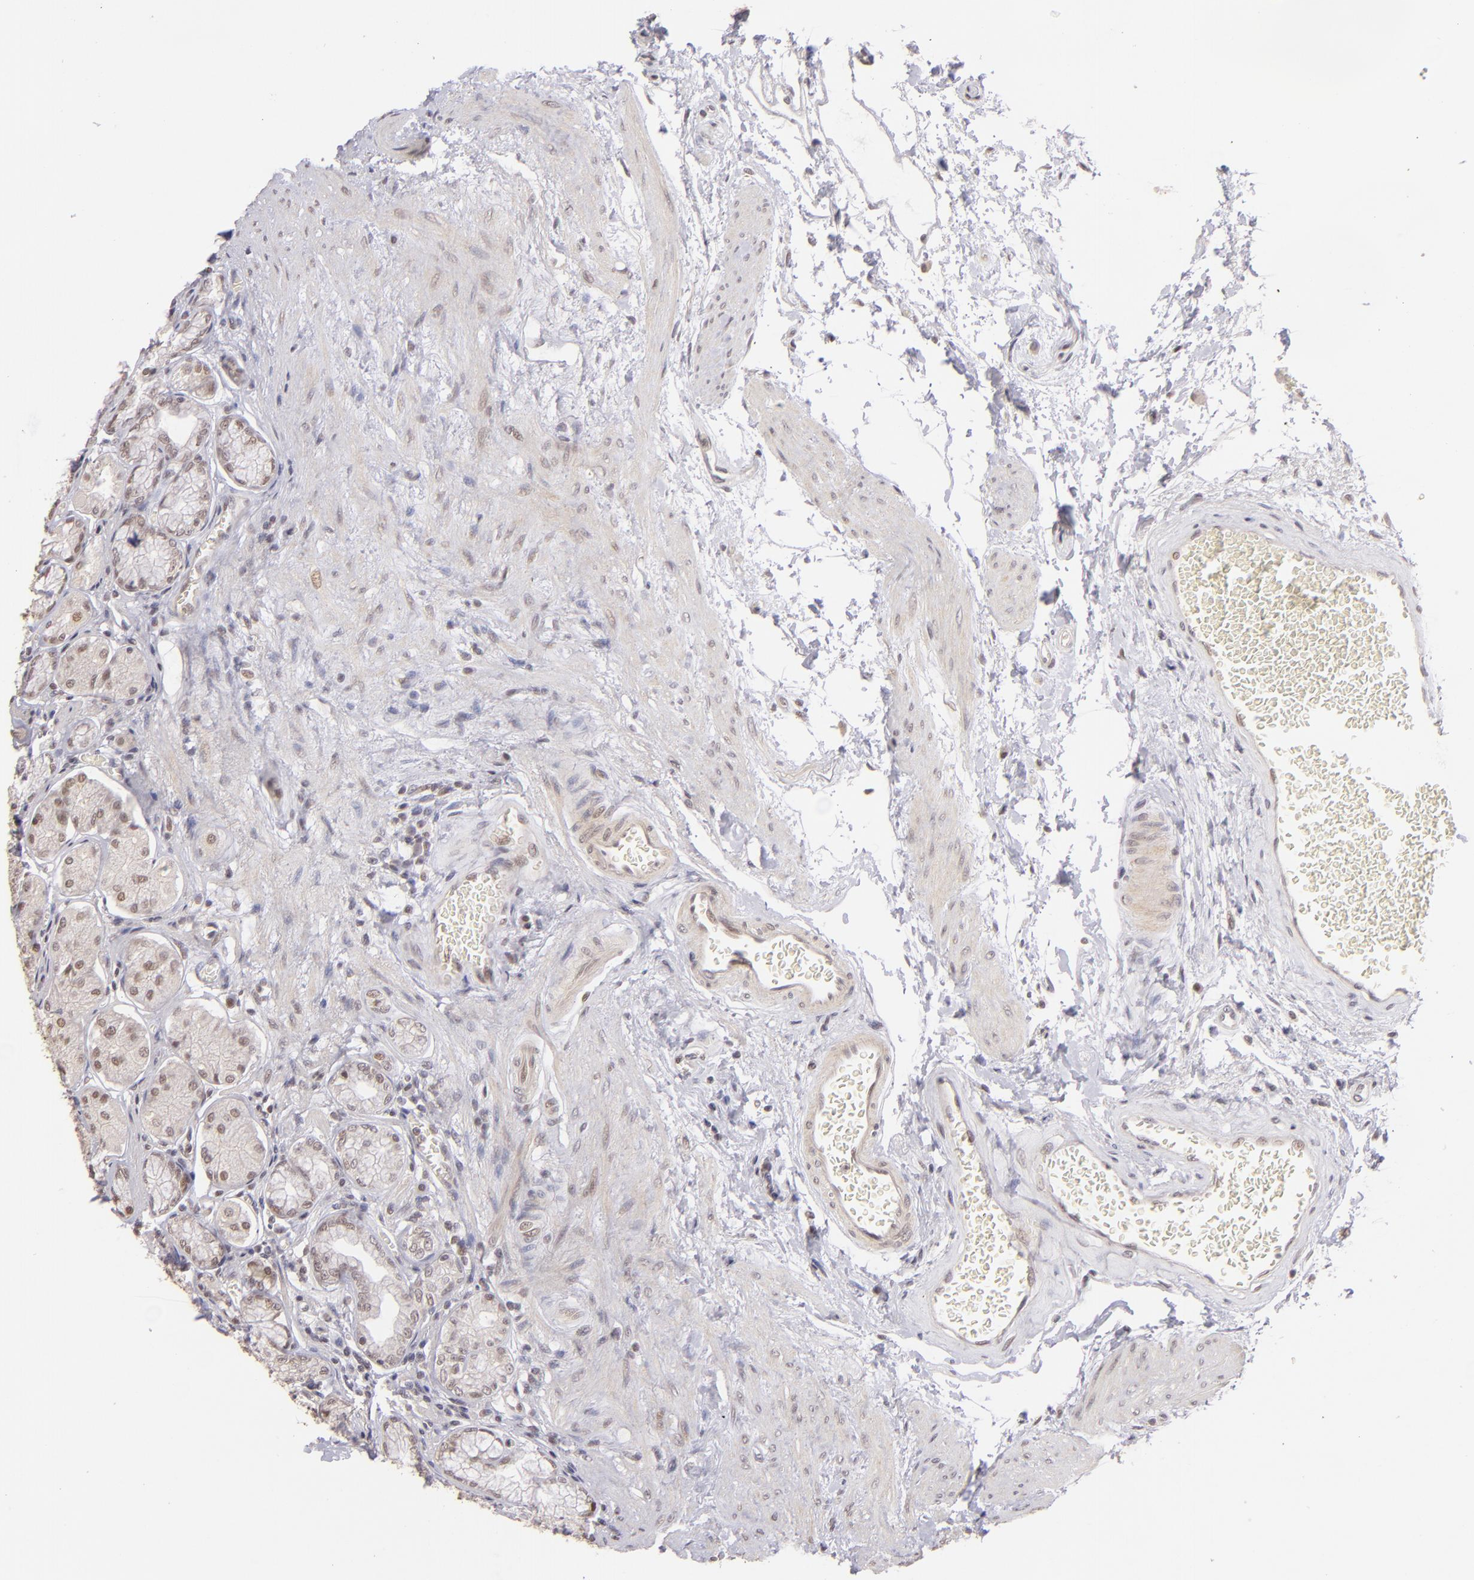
{"staining": {"intensity": "weak", "quantity": "<25%", "location": "cytoplasmic/membranous,nuclear"}, "tissue": "stomach", "cell_type": "Glandular cells", "image_type": "normal", "snomed": [{"axis": "morphology", "description": "Normal tissue, NOS"}, {"axis": "topography", "description": "Stomach"}, {"axis": "topography", "description": "Stomach, lower"}], "caption": "The immunohistochemistry (IHC) histopathology image has no significant staining in glandular cells of stomach.", "gene": "RARB", "patient": {"sex": "male", "age": 76}}